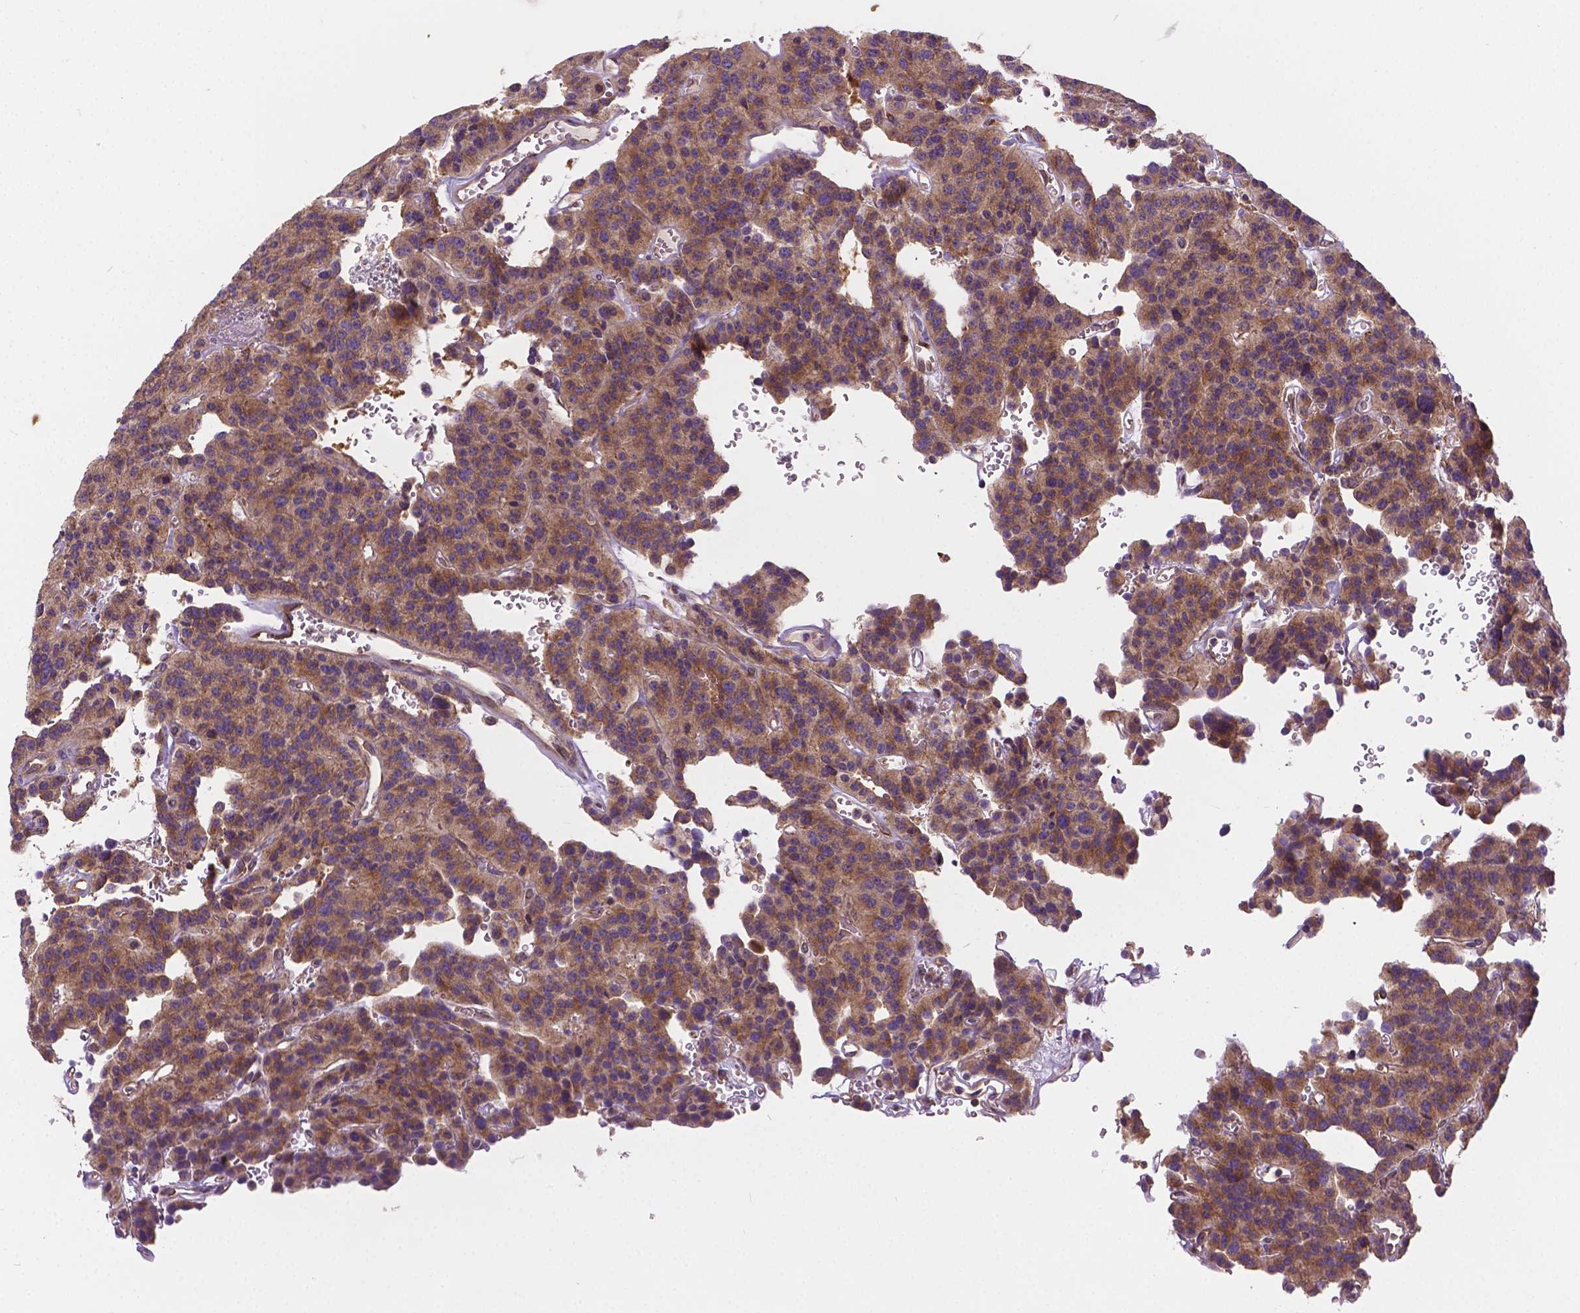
{"staining": {"intensity": "moderate", "quantity": ">75%", "location": "cytoplasmic/membranous"}, "tissue": "carcinoid", "cell_type": "Tumor cells", "image_type": "cancer", "snomed": [{"axis": "morphology", "description": "Carcinoid, malignant, NOS"}, {"axis": "topography", "description": "Lung"}], "caption": "Brown immunohistochemical staining in human malignant carcinoid reveals moderate cytoplasmic/membranous positivity in approximately >75% of tumor cells.", "gene": "MZT1", "patient": {"sex": "female", "age": 71}}